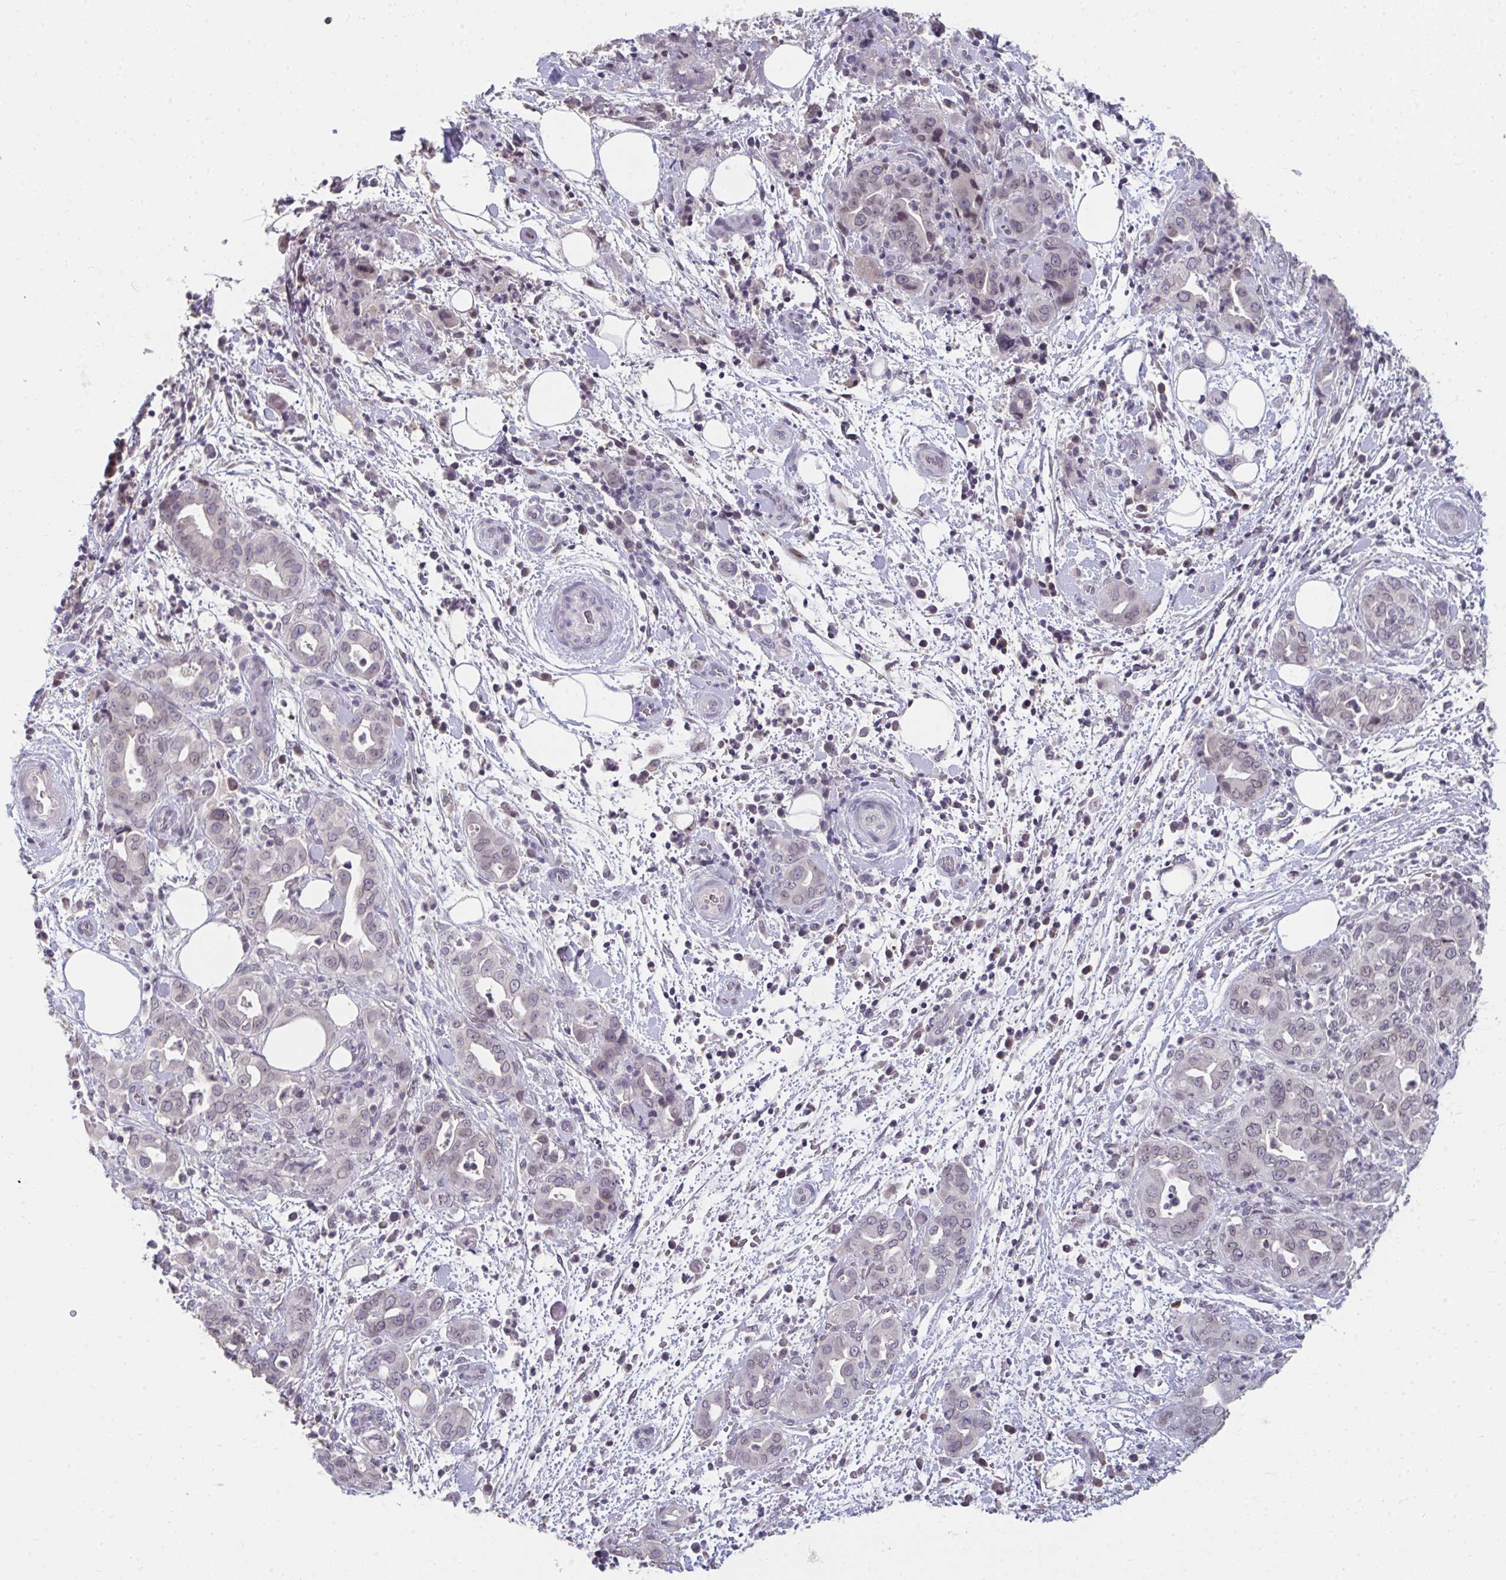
{"staining": {"intensity": "moderate", "quantity": "<25%", "location": "nuclear"}, "tissue": "pancreatic cancer", "cell_type": "Tumor cells", "image_type": "cancer", "snomed": [{"axis": "morphology", "description": "Normal tissue, NOS"}, {"axis": "morphology", "description": "Adenocarcinoma, NOS"}, {"axis": "topography", "description": "Lymph node"}, {"axis": "topography", "description": "Pancreas"}], "caption": "Protein staining by immunohistochemistry demonstrates moderate nuclear expression in about <25% of tumor cells in pancreatic cancer.", "gene": "NUP133", "patient": {"sex": "female", "age": 67}}